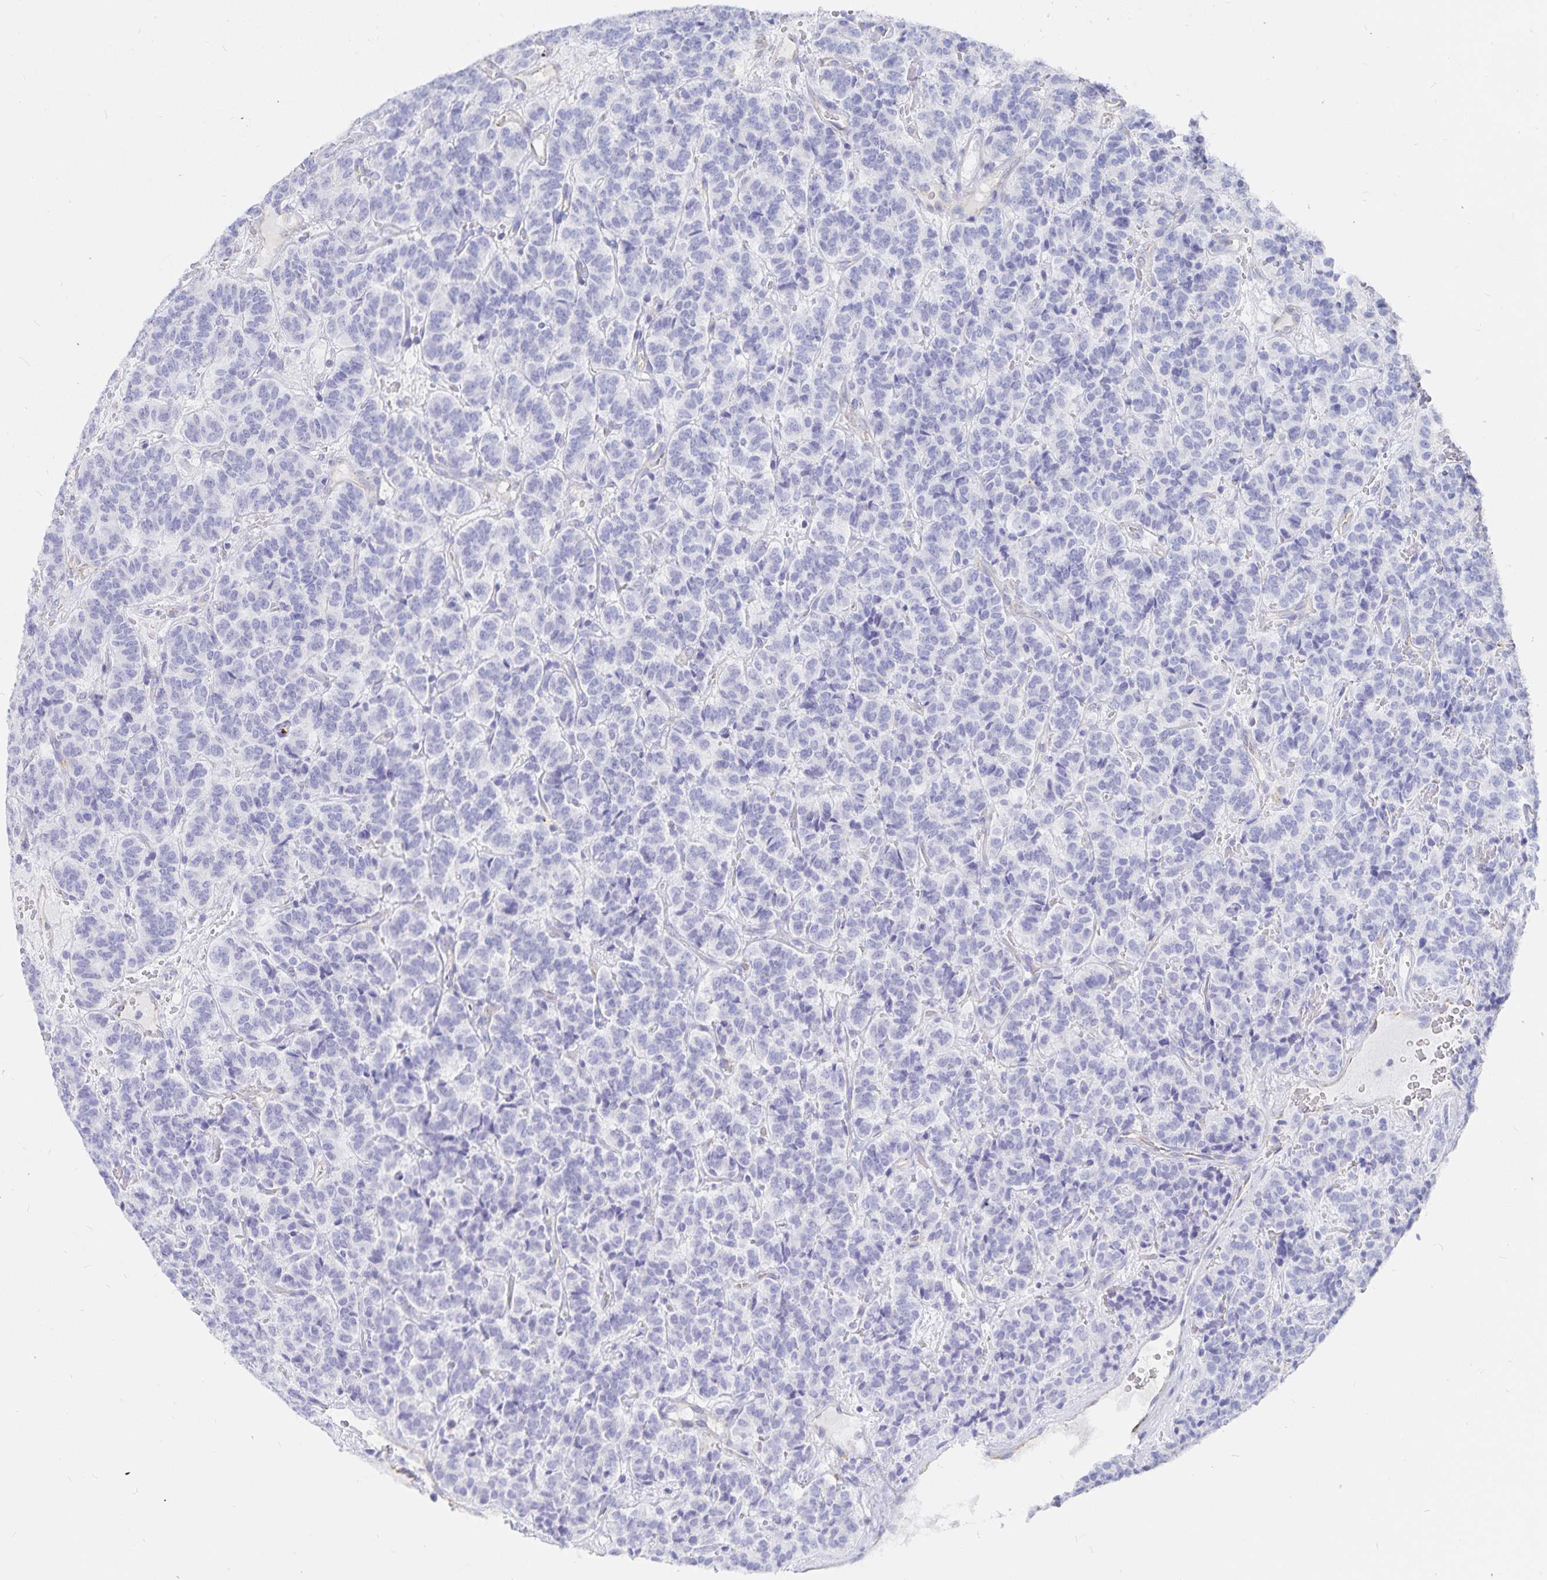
{"staining": {"intensity": "negative", "quantity": "none", "location": "none"}, "tissue": "carcinoid", "cell_type": "Tumor cells", "image_type": "cancer", "snomed": [{"axis": "morphology", "description": "Carcinoid, malignant, NOS"}, {"axis": "topography", "description": "Pancreas"}], "caption": "An image of malignant carcinoid stained for a protein displays no brown staining in tumor cells. (DAB (3,3'-diaminobenzidine) immunohistochemistry, high magnification).", "gene": "INSL5", "patient": {"sex": "male", "age": 36}}